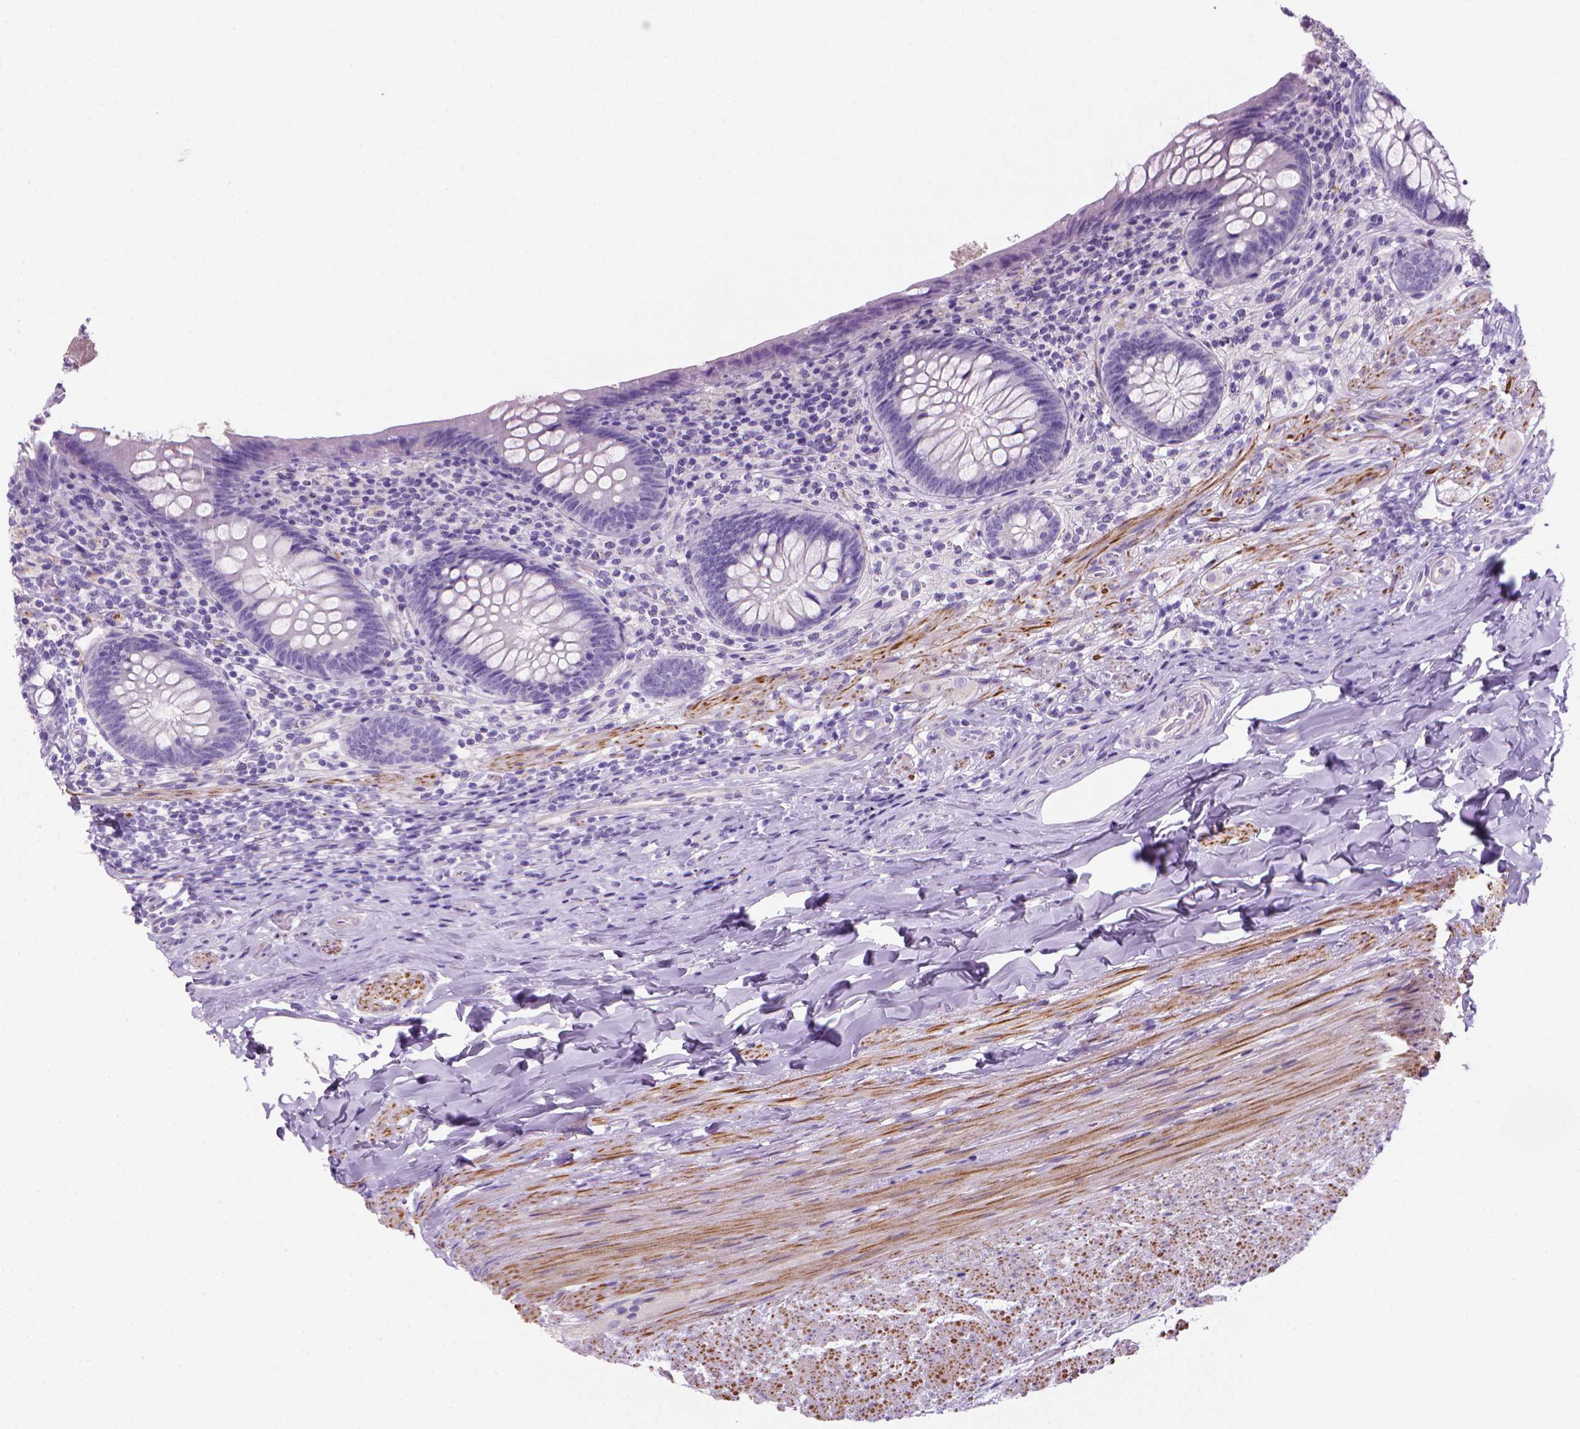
{"staining": {"intensity": "negative", "quantity": "none", "location": "none"}, "tissue": "appendix", "cell_type": "Glandular cells", "image_type": "normal", "snomed": [{"axis": "morphology", "description": "Normal tissue, NOS"}, {"axis": "topography", "description": "Appendix"}], "caption": "DAB (3,3'-diaminobenzidine) immunohistochemical staining of benign human appendix demonstrates no significant expression in glandular cells. (Stains: DAB immunohistochemistry with hematoxylin counter stain, Microscopy: brightfield microscopy at high magnification).", "gene": "ARHGEF33", "patient": {"sex": "male", "age": 47}}